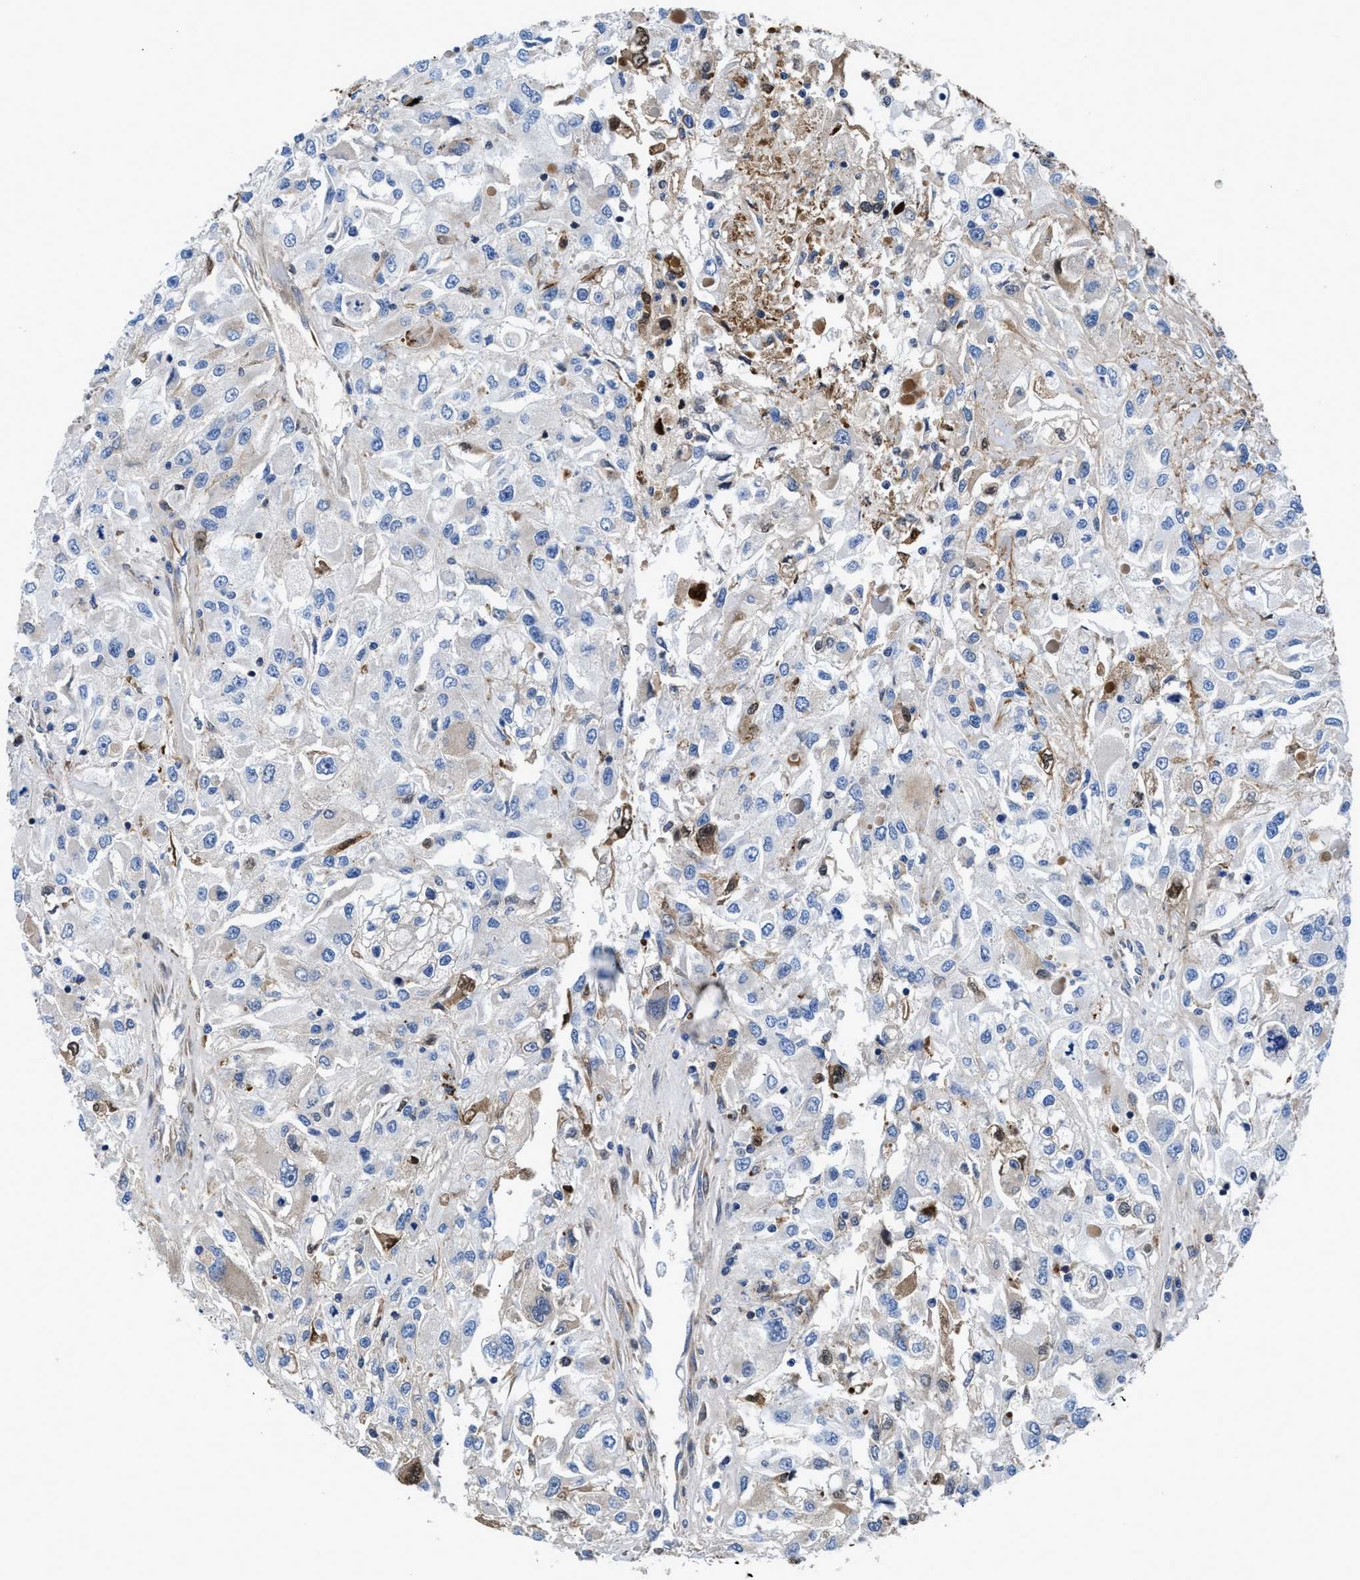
{"staining": {"intensity": "negative", "quantity": "none", "location": "none"}, "tissue": "renal cancer", "cell_type": "Tumor cells", "image_type": "cancer", "snomed": [{"axis": "morphology", "description": "Adenocarcinoma, NOS"}, {"axis": "topography", "description": "Kidney"}], "caption": "This is an IHC histopathology image of human renal adenocarcinoma. There is no positivity in tumor cells.", "gene": "PRR15L", "patient": {"sex": "female", "age": 52}}